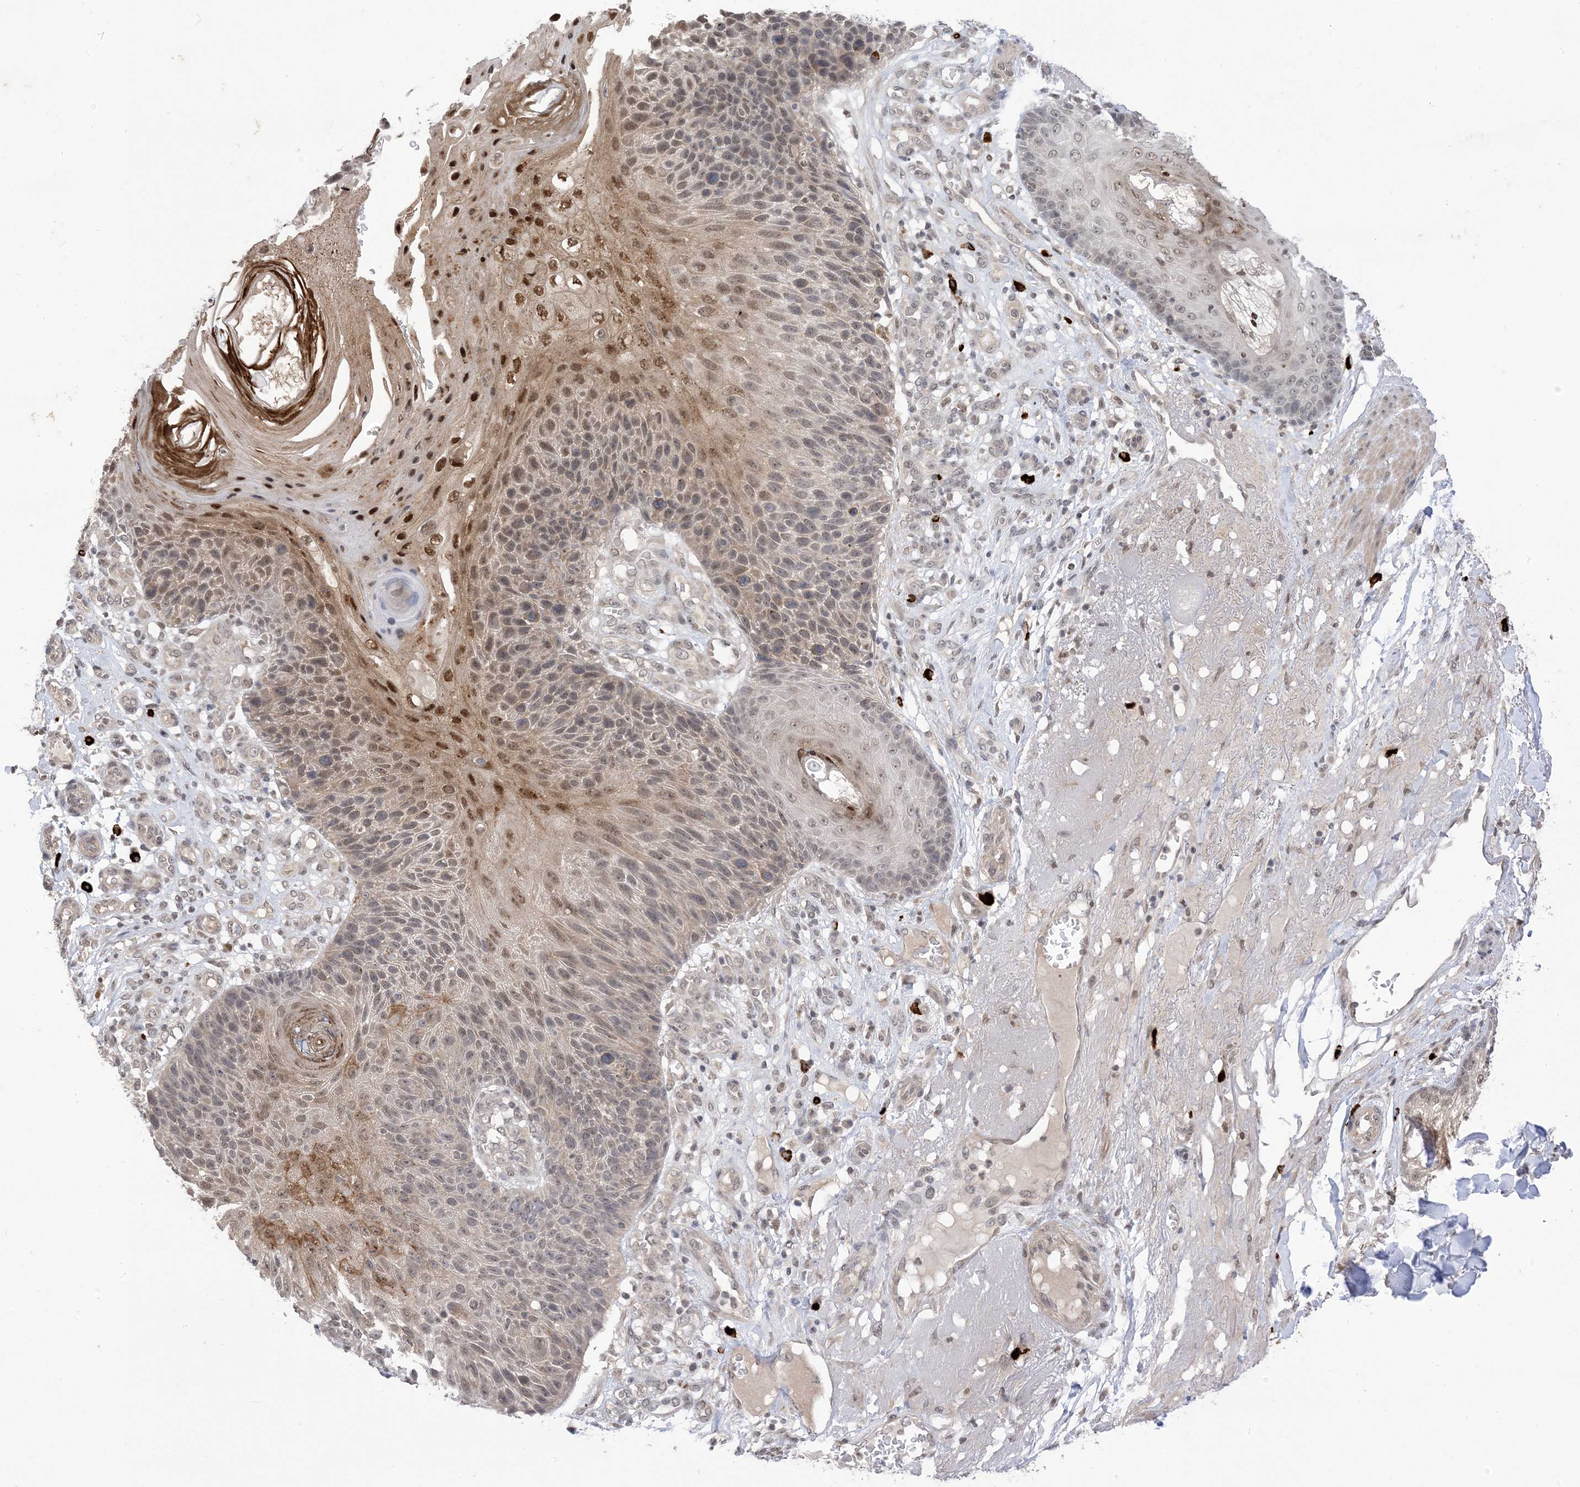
{"staining": {"intensity": "moderate", "quantity": "<25%", "location": "nuclear"}, "tissue": "skin cancer", "cell_type": "Tumor cells", "image_type": "cancer", "snomed": [{"axis": "morphology", "description": "Squamous cell carcinoma, NOS"}, {"axis": "topography", "description": "Skin"}], "caption": "Skin cancer (squamous cell carcinoma) was stained to show a protein in brown. There is low levels of moderate nuclear positivity in about <25% of tumor cells.", "gene": "RANBP9", "patient": {"sex": "female", "age": 88}}